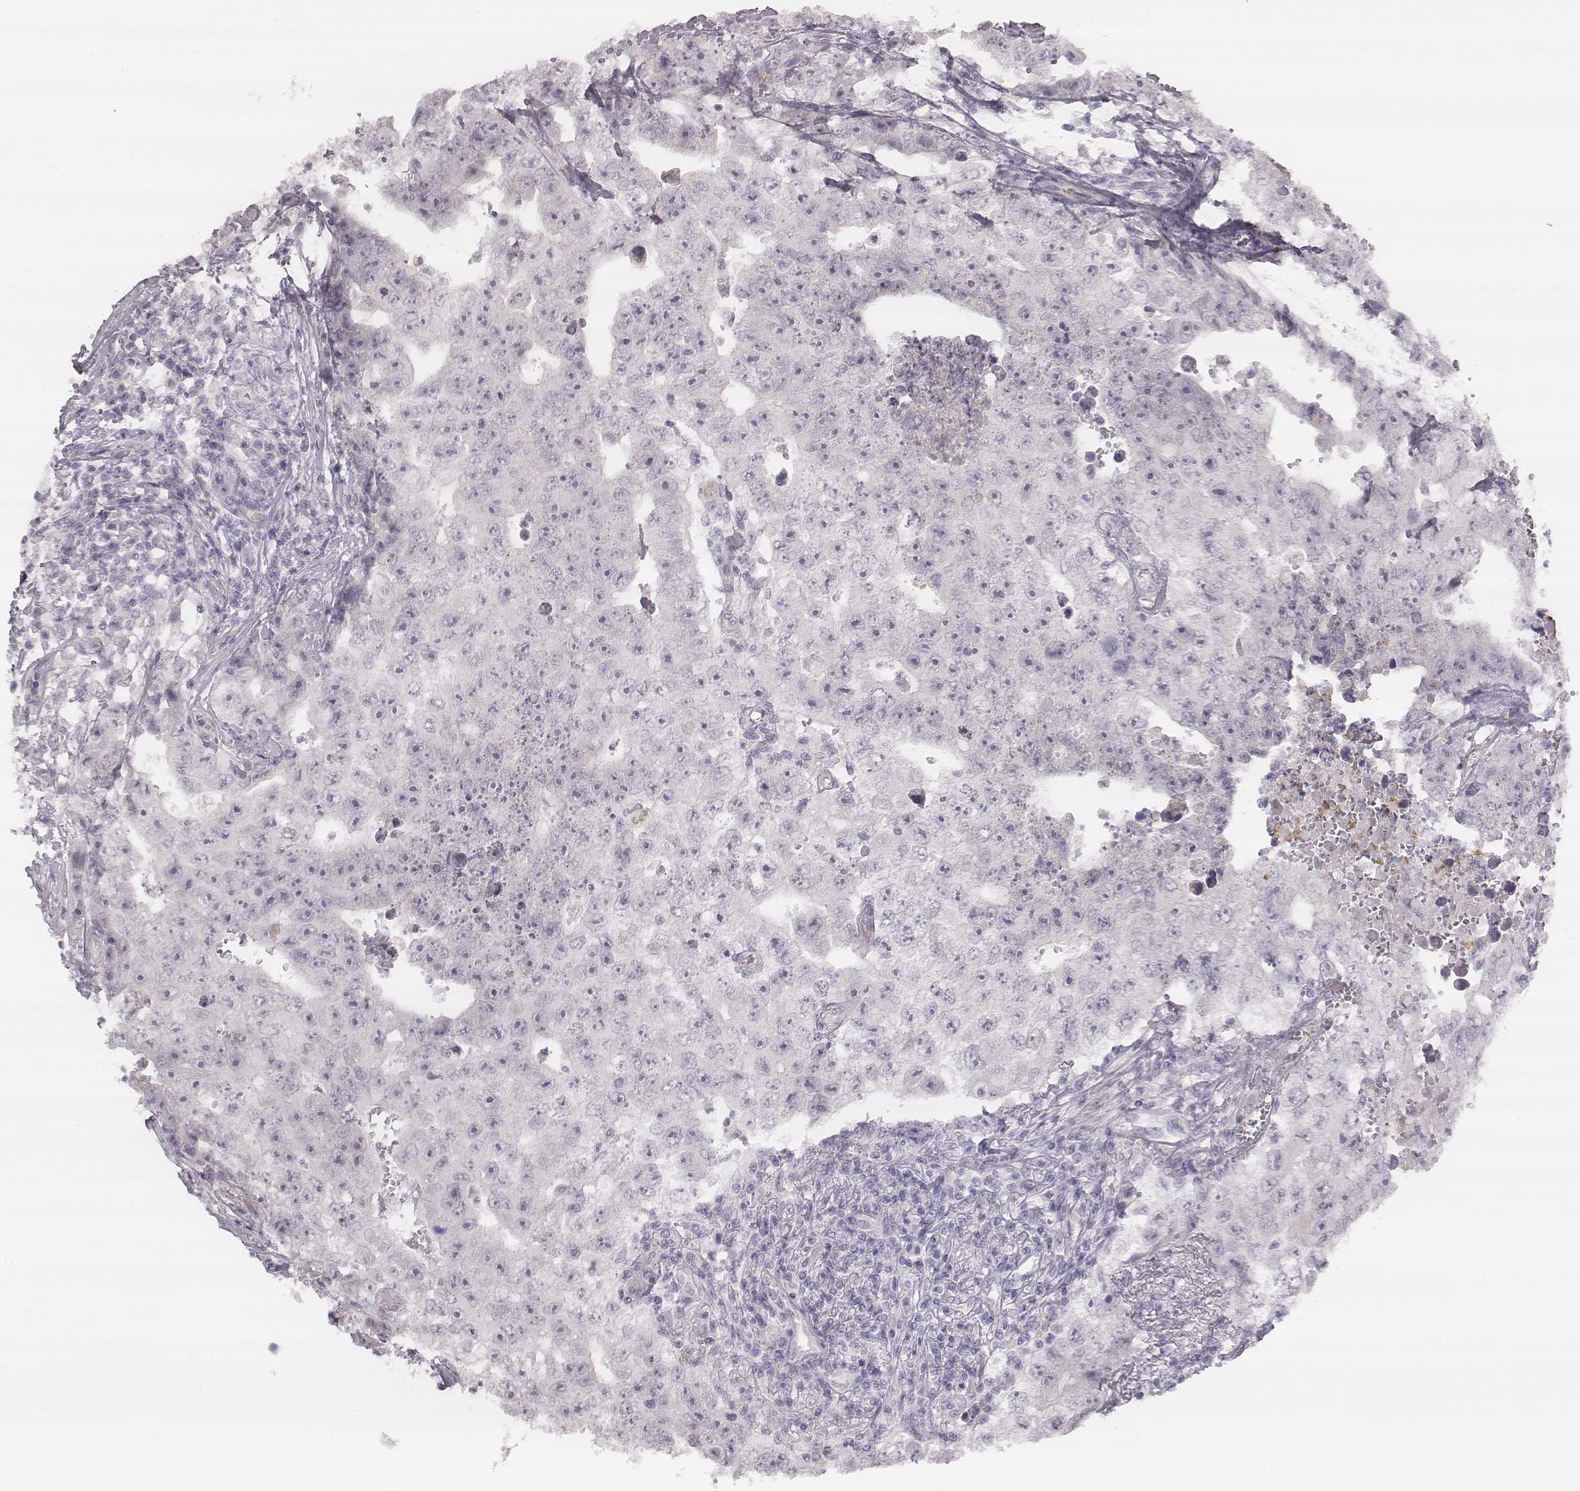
{"staining": {"intensity": "negative", "quantity": "none", "location": "none"}, "tissue": "testis cancer", "cell_type": "Tumor cells", "image_type": "cancer", "snomed": [{"axis": "morphology", "description": "Carcinoma, Embryonal, NOS"}, {"axis": "topography", "description": "Testis"}], "caption": "Protein analysis of testis cancer displays no significant expression in tumor cells.", "gene": "KCNJ12", "patient": {"sex": "male", "age": 36}}